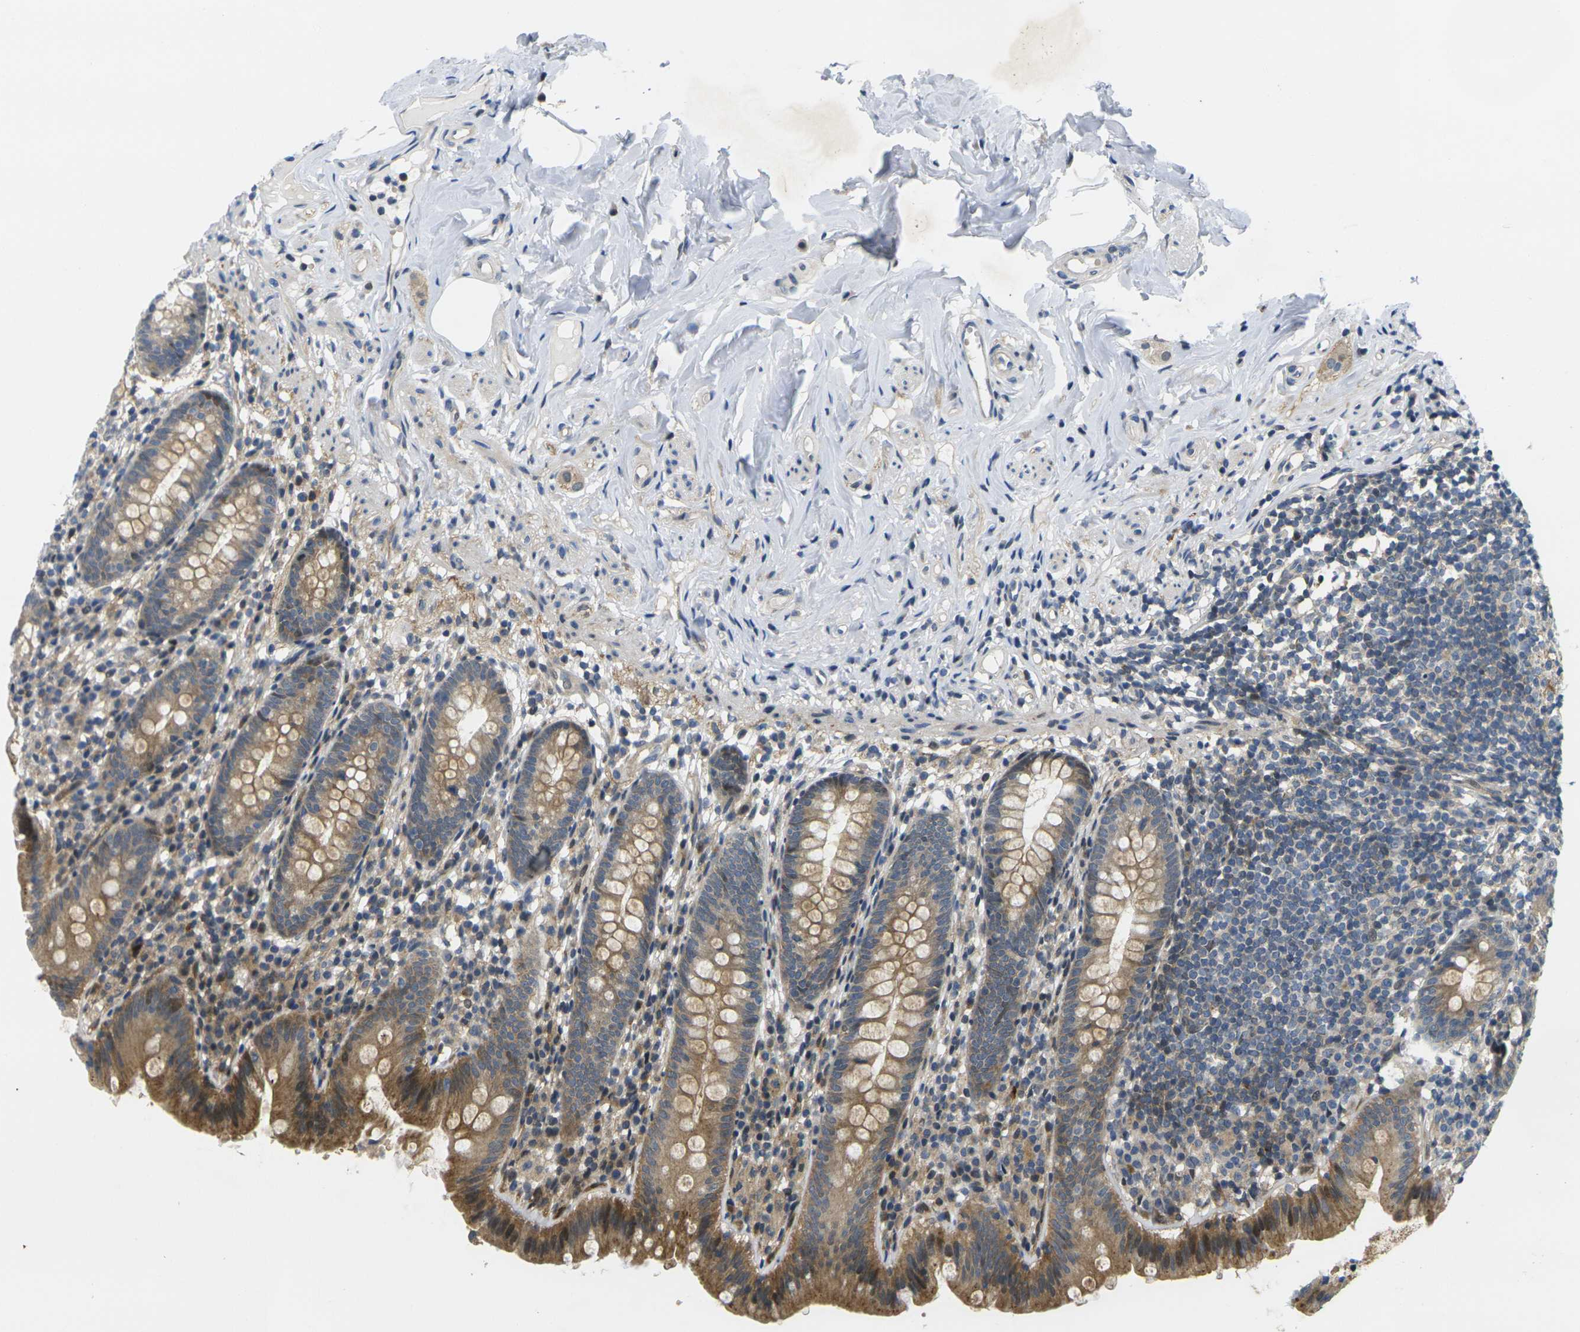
{"staining": {"intensity": "moderate", "quantity": ">75%", "location": "cytoplasmic/membranous"}, "tissue": "appendix", "cell_type": "Glandular cells", "image_type": "normal", "snomed": [{"axis": "morphology", "description": "Normal tissue, NOS"}, {"axis": "topography", "description": "Appendix"}], "caption": "IHC micrograph of normal appendix stained for a protein (brown), which exhibits medium levels of moderate cytoplasmic/membranous staining in about >75% of glandular cells.", "gene": "ROBO2", "patient": {"sex": "male", "age": 52}}